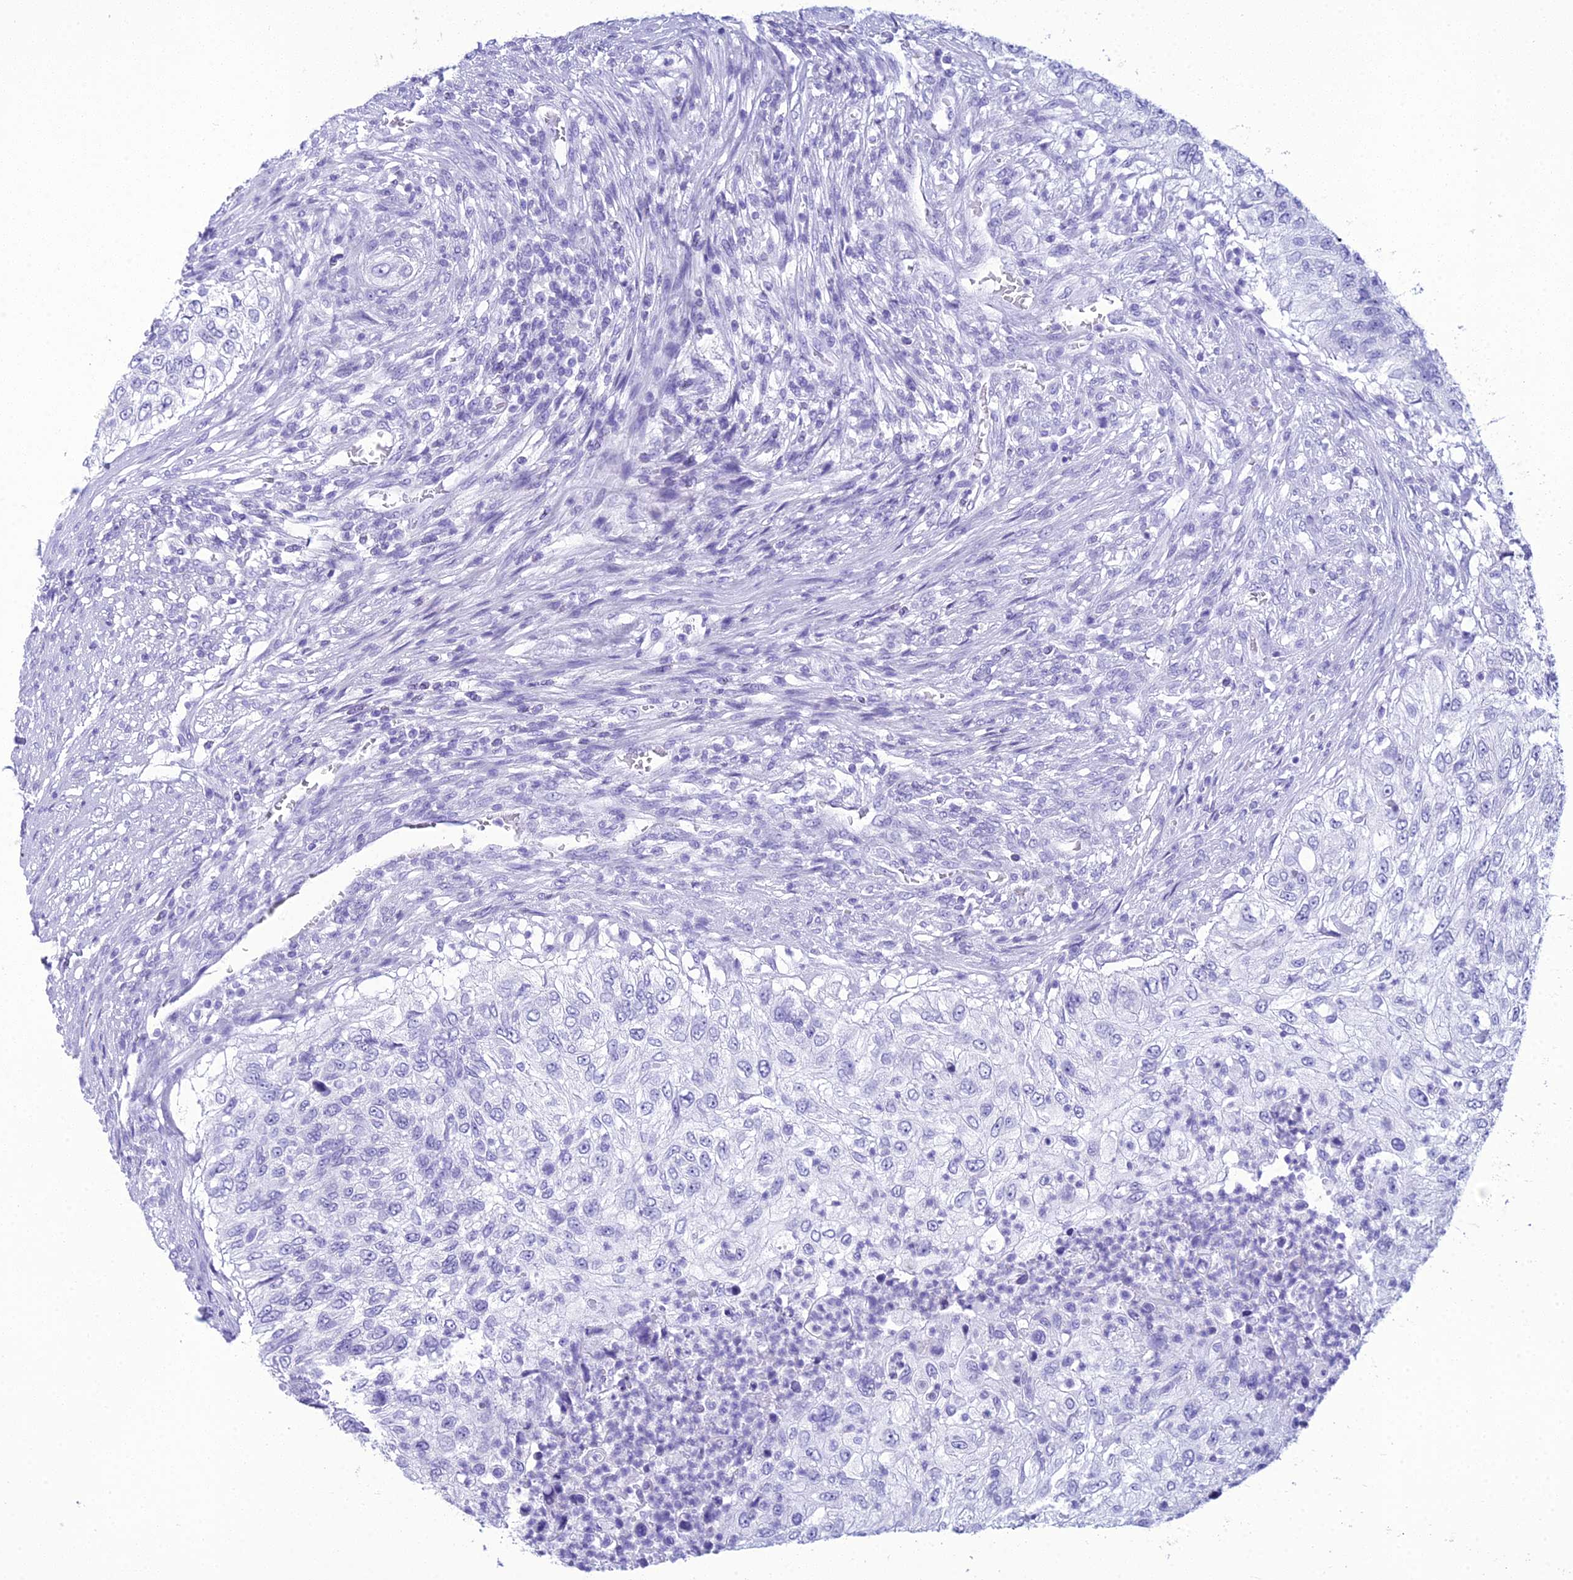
{"staining": {"intensity": "negative", "quantity": "none", "location": "none"}, "tissue": "urothelial cancer", "cell_type": "Tumor cells", "image_type": "cancer", "snomed": [{"axis": "morphology", "description": "Urothelial carcinoma, High grade"}, {"axis": "topography", "description": "Urinary bladder"}], "caption": "Tumor cells are negative for protein expression in human urothelial cancer.", "gene": "ZNF442", "patient": {"sex": "female", "age": 60}}